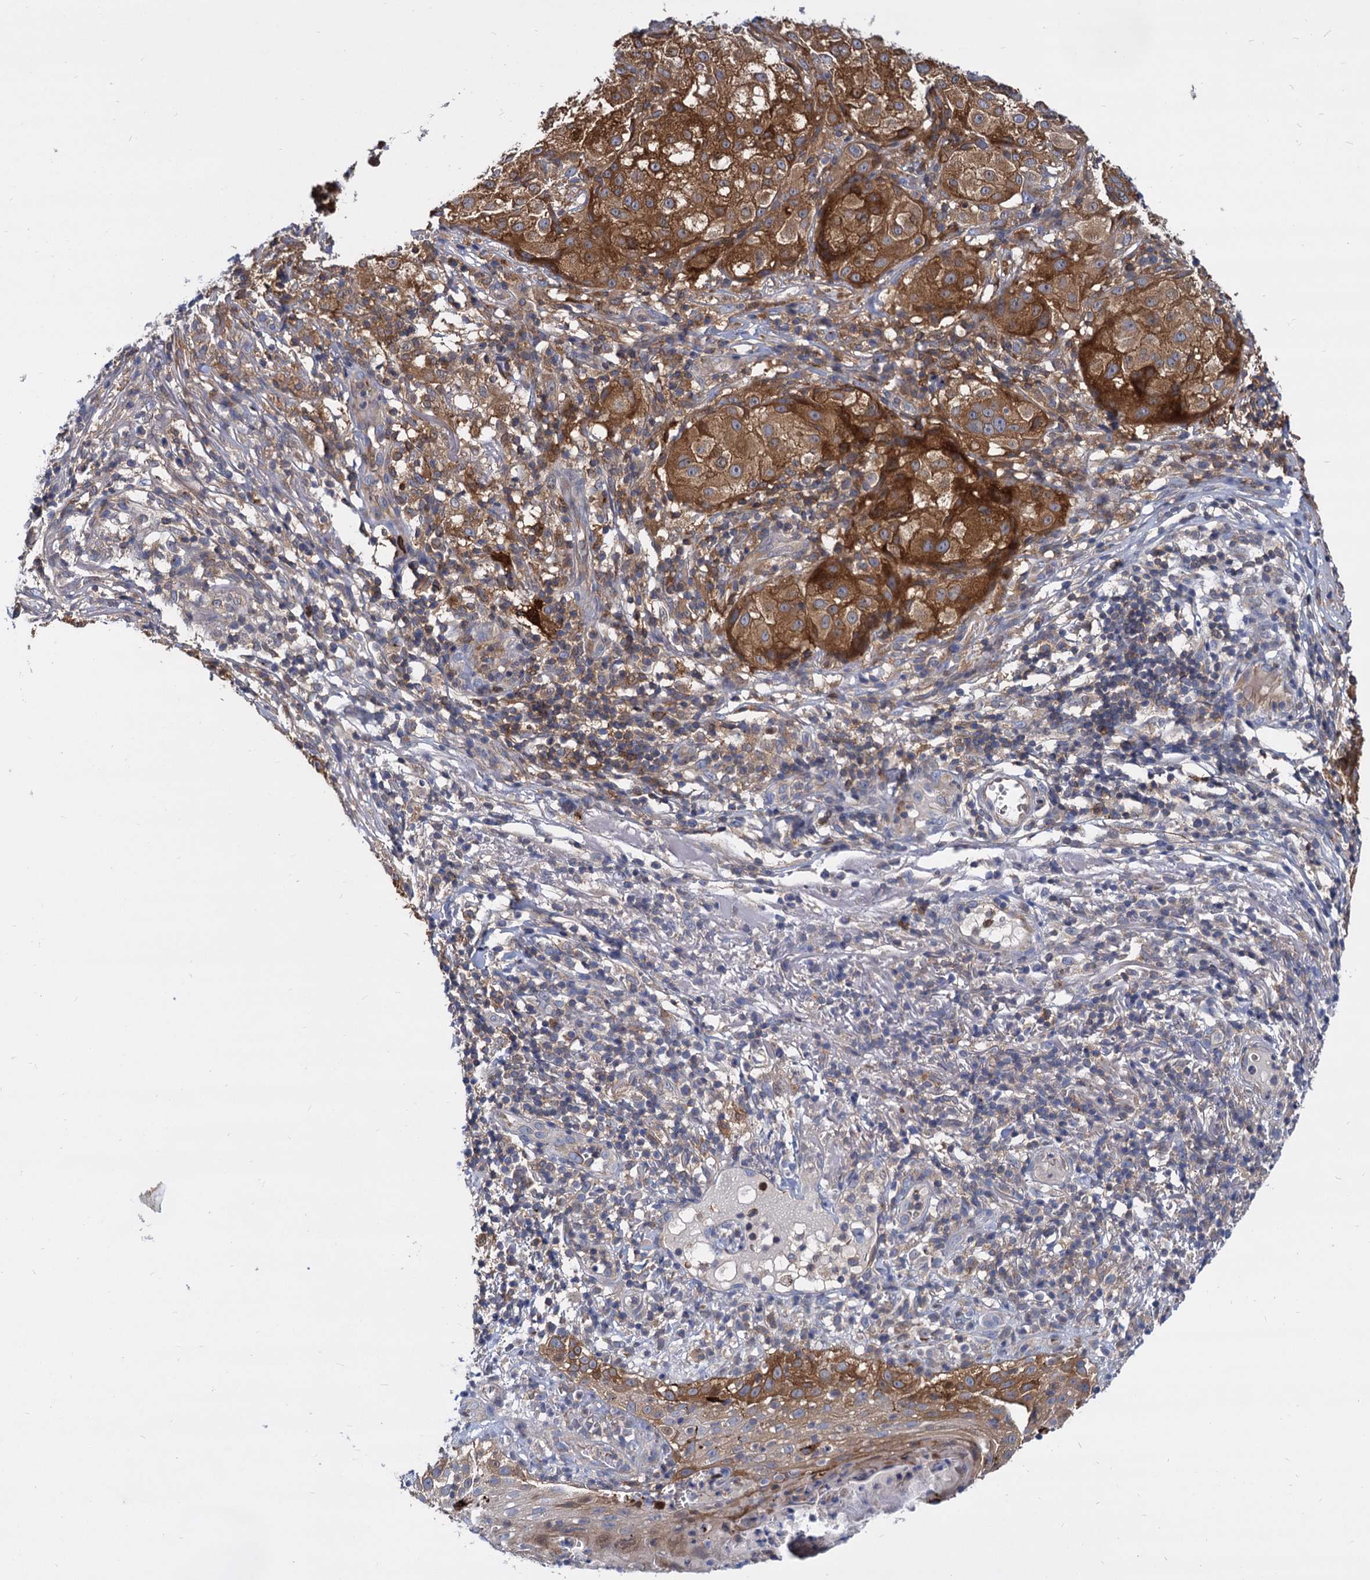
{"staining": {"intensity": "strong", "quantity": ">75%", "location": "cytoplasmic/membranous"}, "tissue": "melanoma", "cell_type": "Tumor cells", "image_type": "cancer", "snomed": [{"axis": "morphology", "description": "Necrosis, NOS"}, {"axis": "morphology", "description": "Malignant melanoma, NOS"}, {"axis": "topography", "description": "Skin"}], "caption": "High-magnification brightfield microscopy of melanoma stained with DAB (3,3'-diaminobenzidine) (brown) and counterstained with hematoxylin (blue). tumor cells exhibit strong cytoplasmic/membranous positivity is appreciated in approximately>75% of cells.", "gene": "GCLC", "patient": {"sex": "female", "age": 87}}